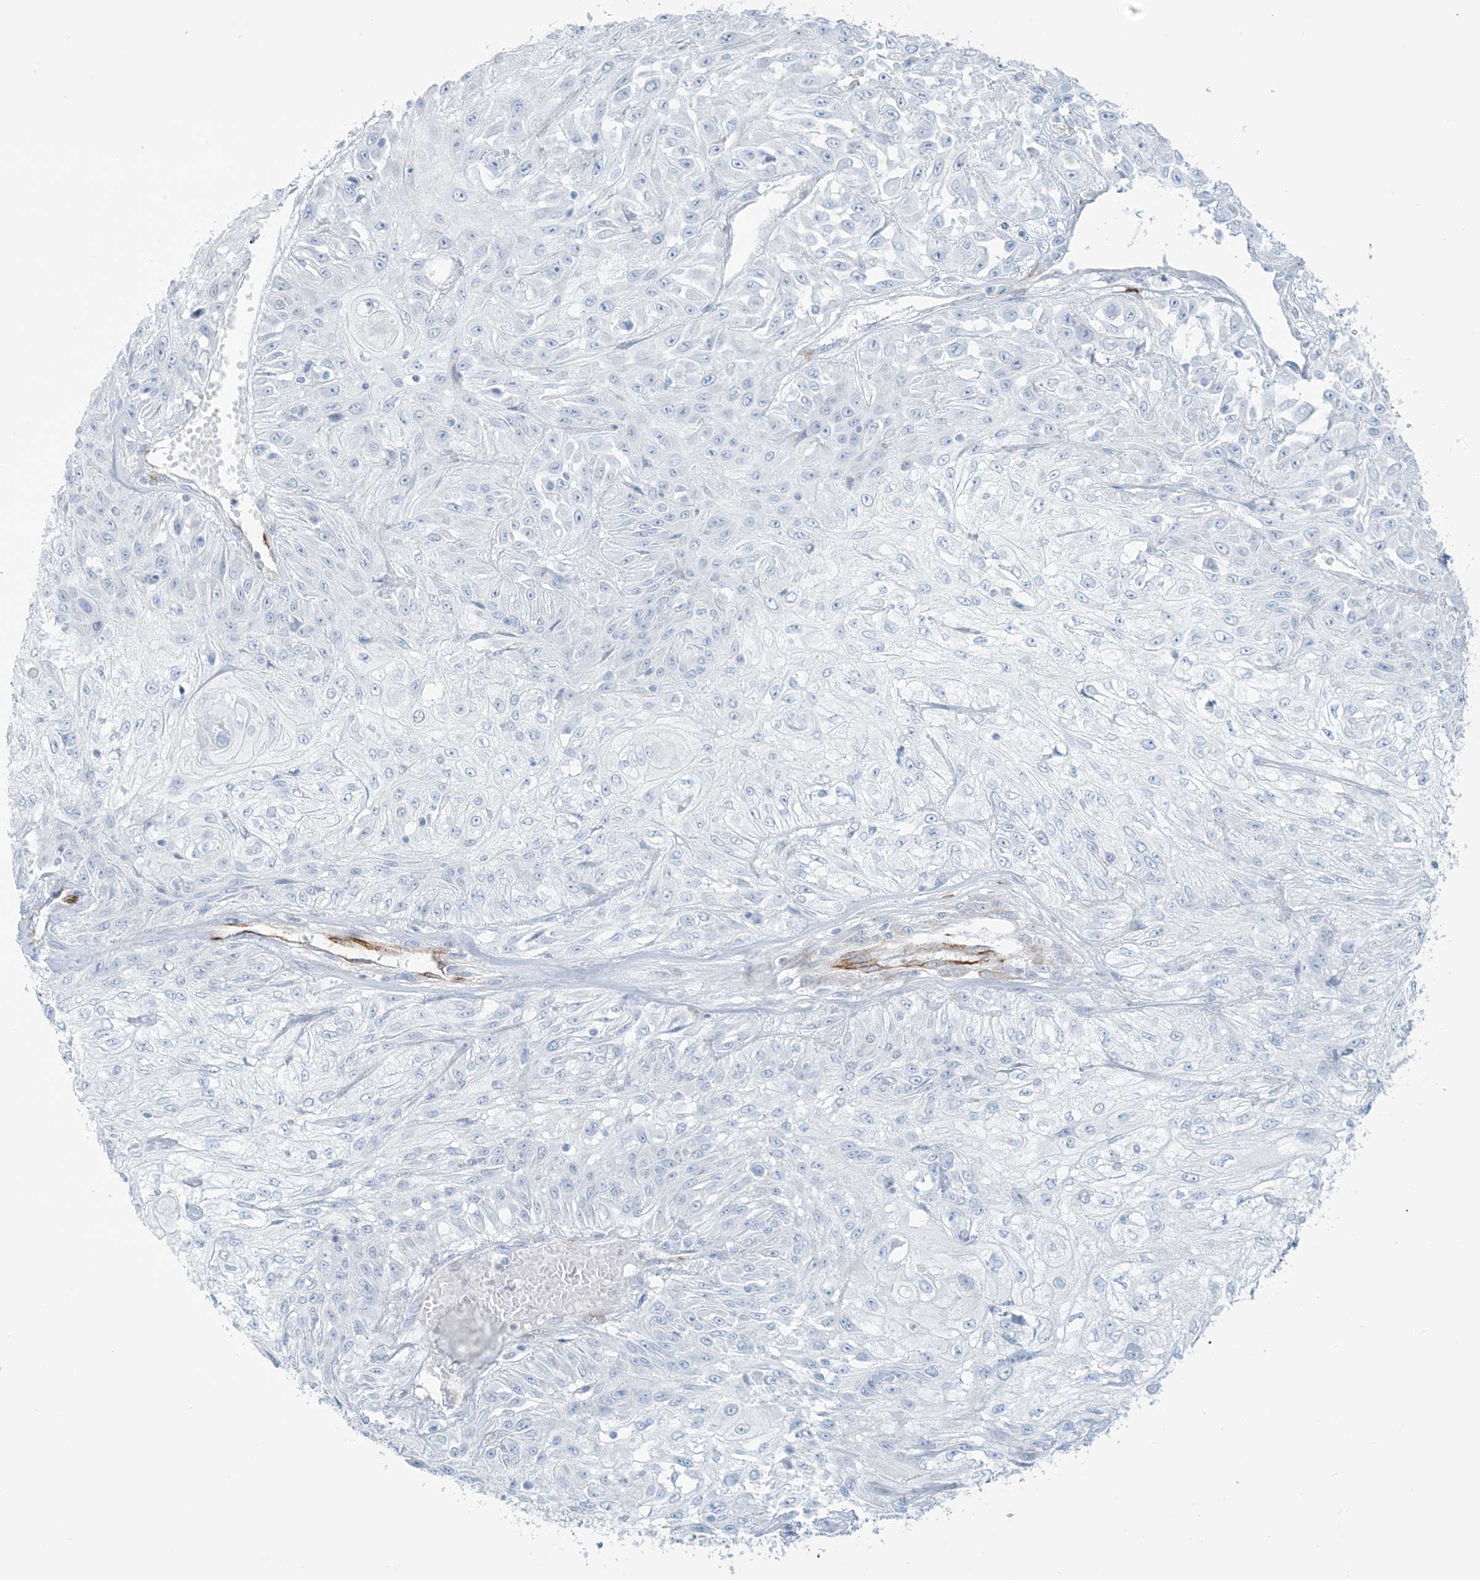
{"staining": {"intensity": "negative", "quantity": "none", "location": "none"}, "tissue": "skin cancer", "cell_type": "Tumor cells", "image_type": "cancer", "snomed": [{"axis": "morphology", "description": "Squamous cell carcinoma, NOS"}, {"axis": "morphology", "description": "Squamous cell carcinoma, metastatic, NOS"}, {"axis": "topography", "description": "Skin"}, {"axis": "topography", "description": "Lymph node"}], "caption": "Tumor cells are negative for brown protein staining in skin squamous cell carcinoma.", "gene": "EPS8L3", "patient": {"sex": "male", "age": 75}}